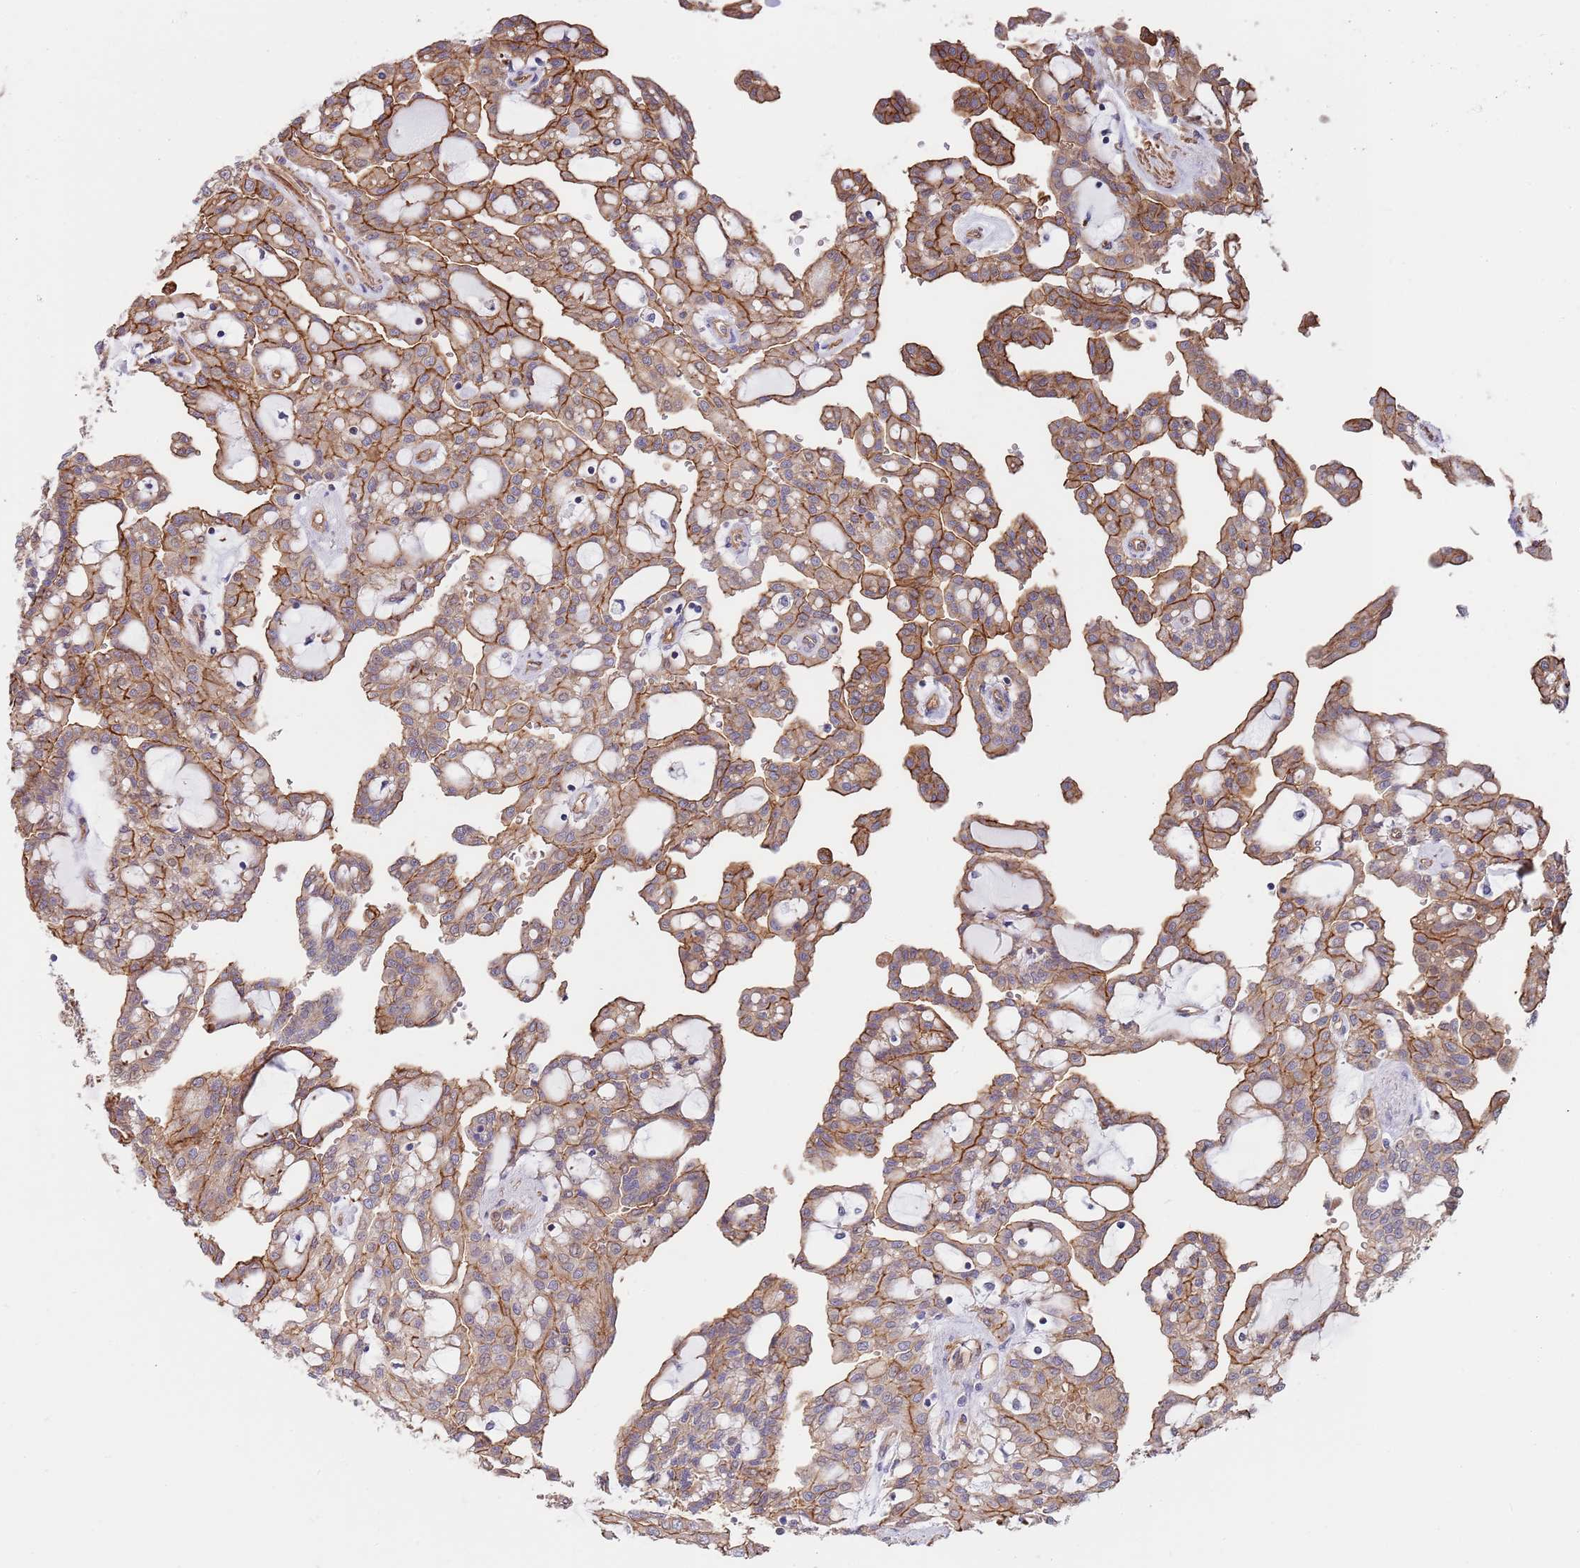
{"staining": {"intensity": "moderate", "quantity": ">75%", "location": "cytoplasmic/membranous"}, "tissue": "renal cancer", "cell_type": "Tumor cells", "image_type": "cancer", "snomed": [{"axis": "morphology", "description": "Adenocarcinoma, NOS"}, {"axis": "topography", "description": "Kidney"}], "caption": "Immunohistochemical staining of human renal cancer shows medium levels of moderate cytoplasmic/membranous expression in approximately >75% of tumor cells.", "gene": "BPNT1", "patient": {"sex": "male", "age": 63}}